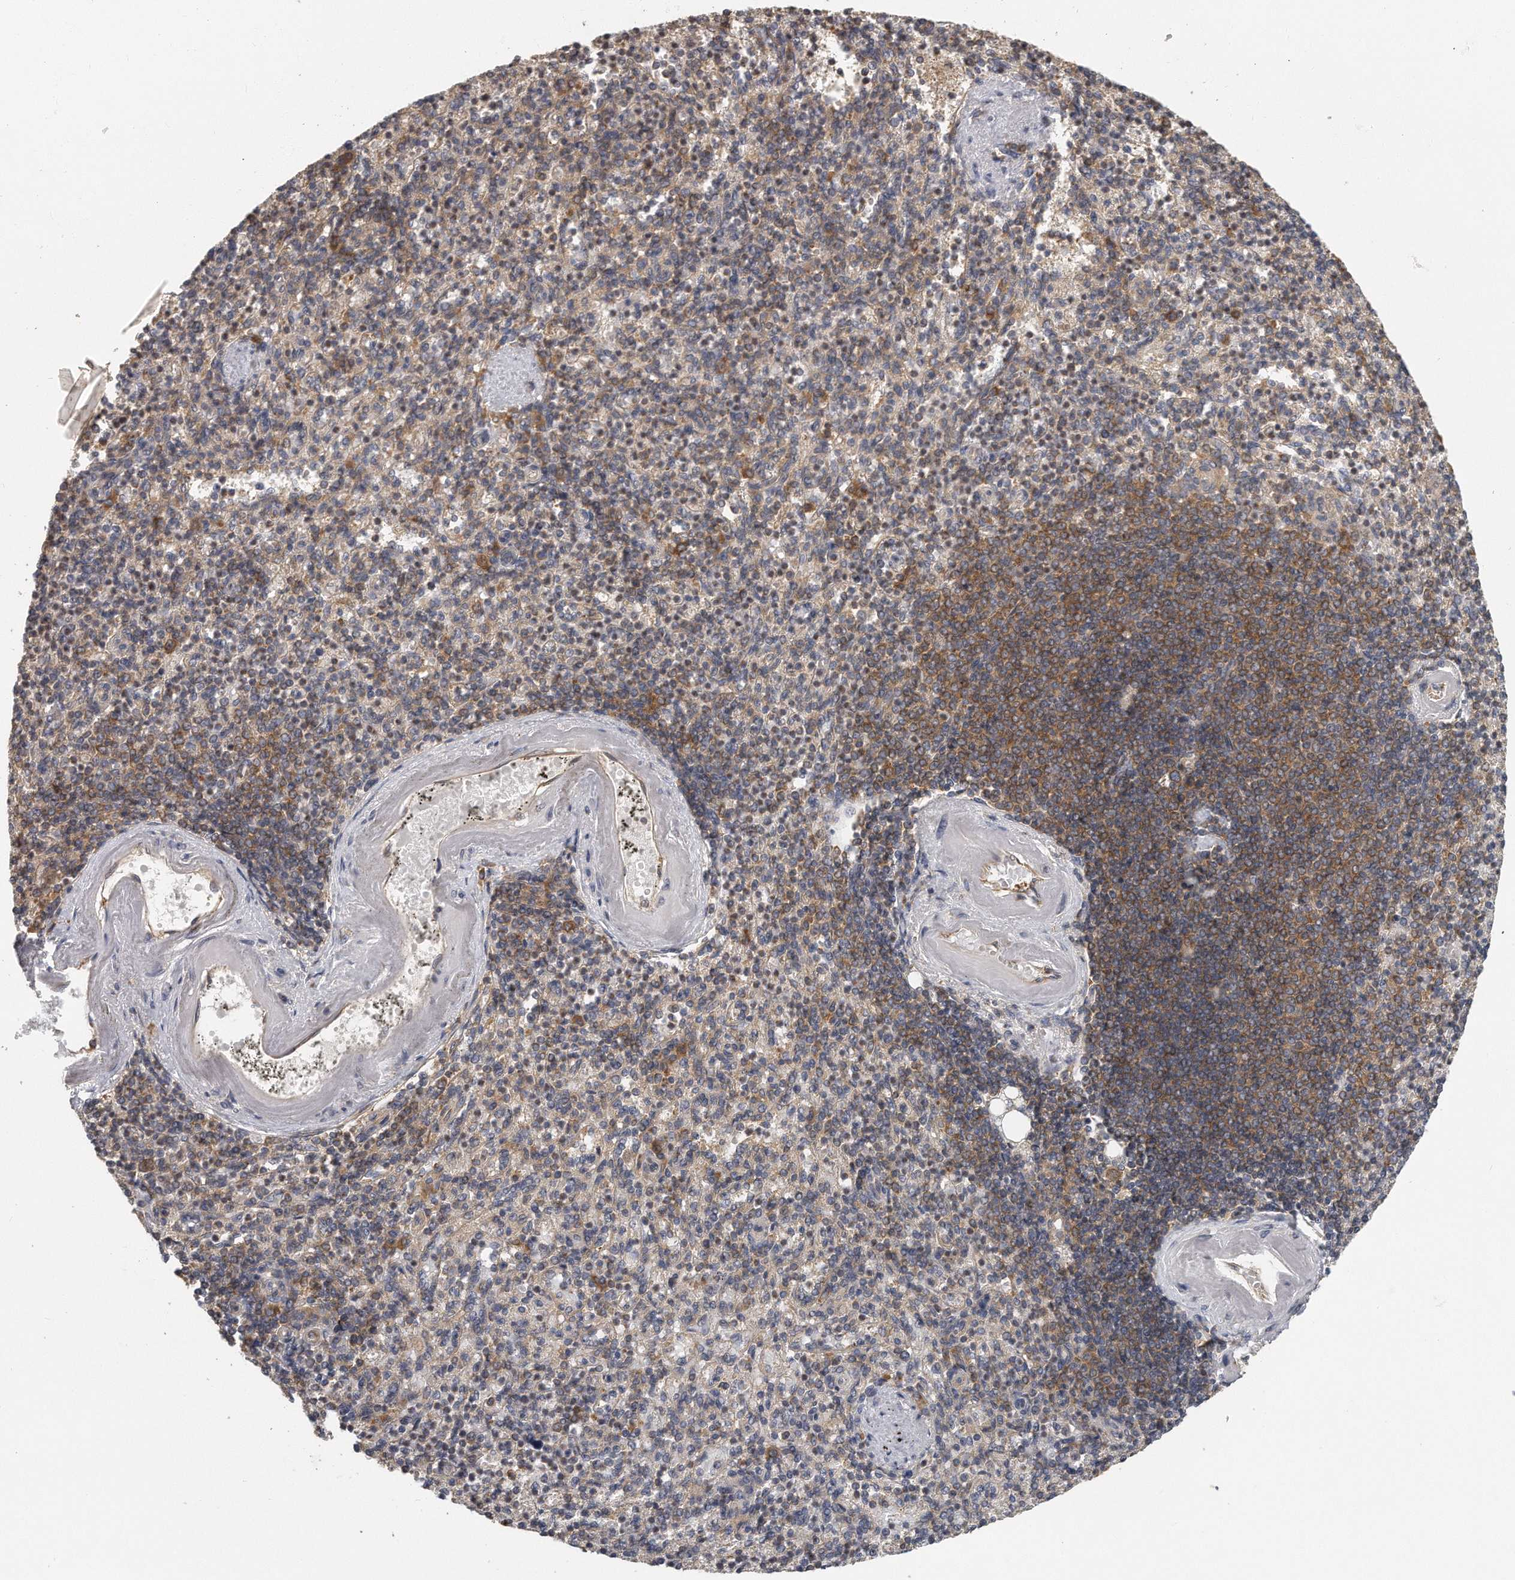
{"staining": {"intensity": "moderate", "quantity": "<25%", "location": "cytoplasmic/membranous"}, "tissue": "spleen", "cell_type": "Cells in red pulp", "image_type": "normal", "snomed": [{"axis": "morphology", "description": "Normal tissue, NOS"}, {"axis": "topography", "description": "Spleen"}], "caption": "Protein staining of unremarkable spleen reveals moderate cytoplasmic/membranous positivity in about <25% of cells in red pulp.", "gene": "EIF3I", "patient": {"sex": "female", "age": 74}}